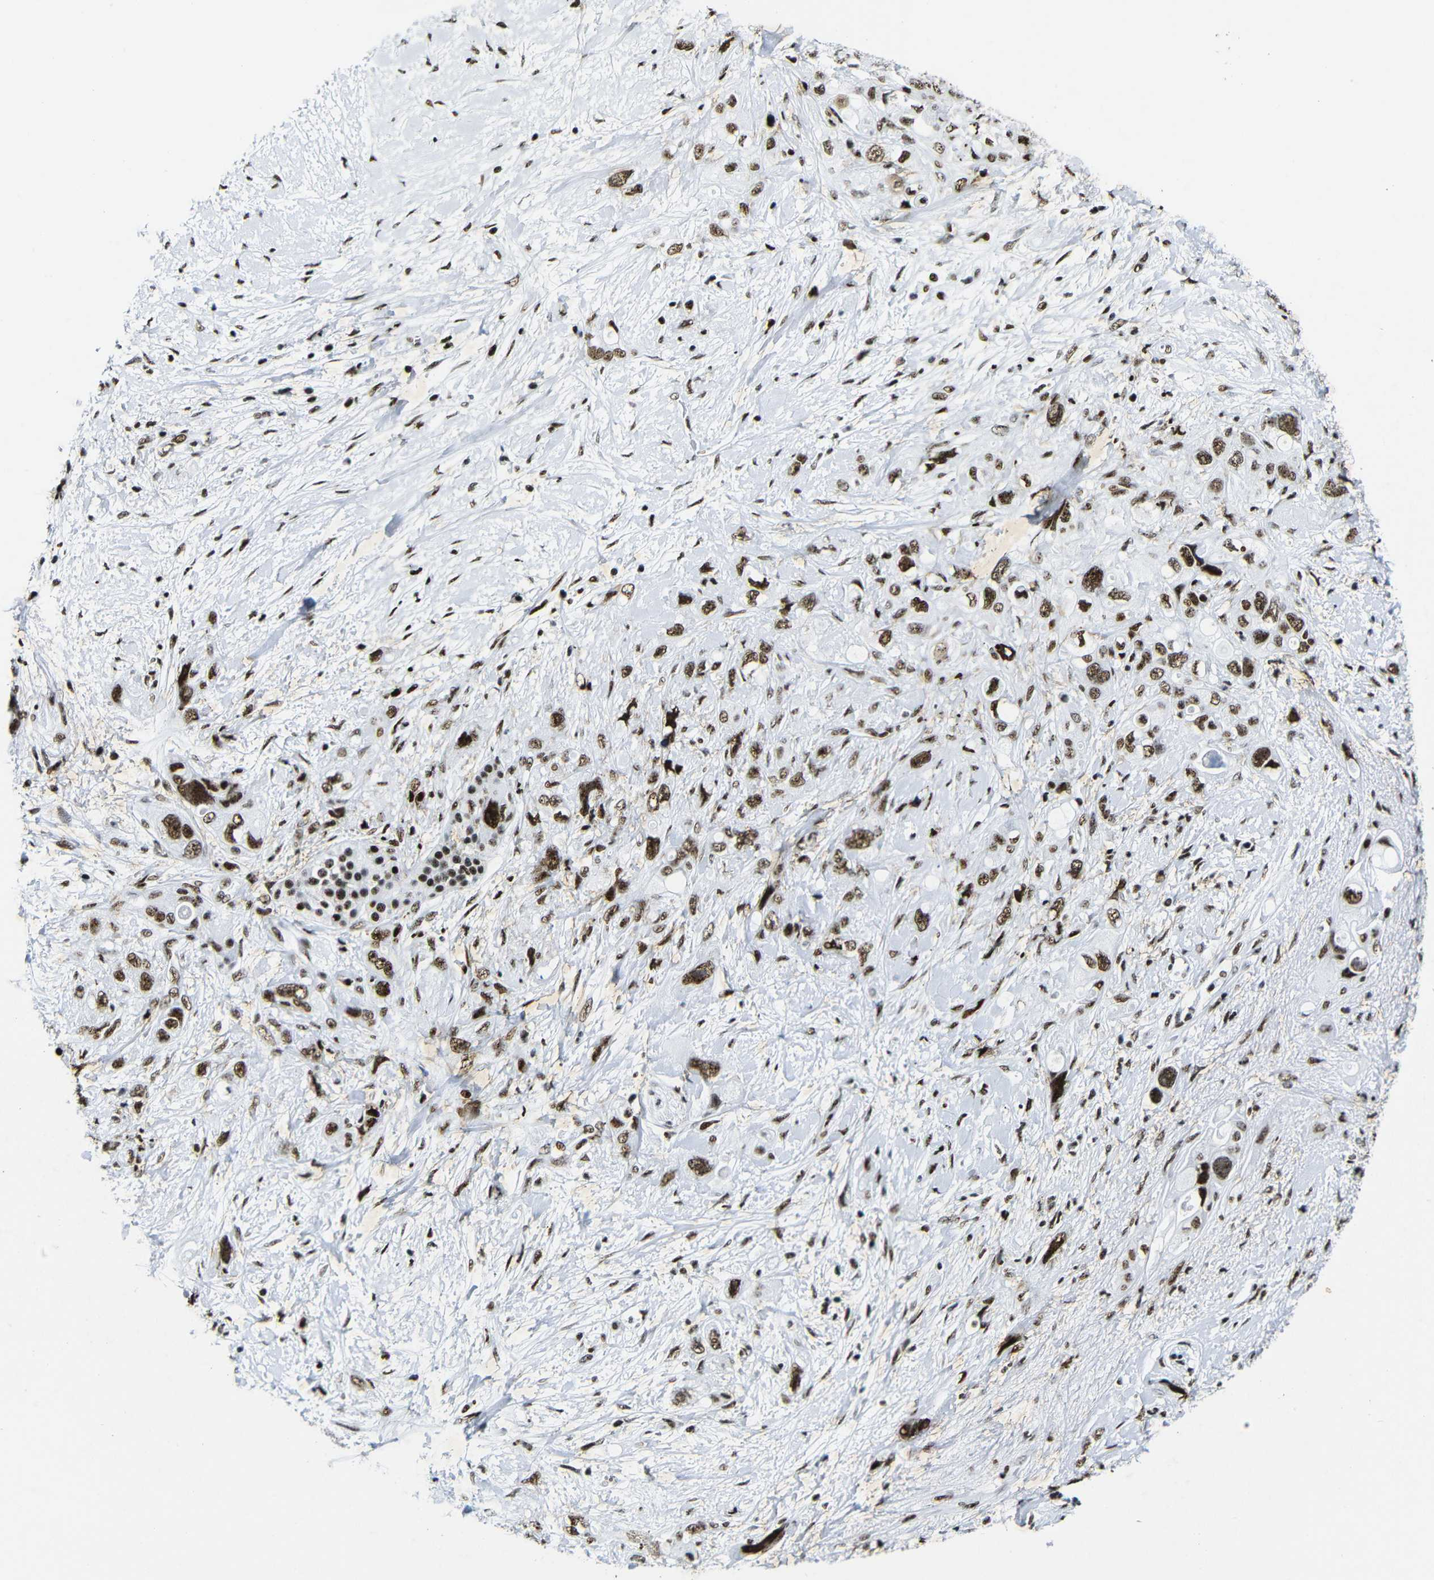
{"staining": {"intensity": "strong", "quantity": ">75%", "location": "nuclear"}, "tissue": "pancreatic cancer", "cell_type": "Tumor cells", "image_type": "cancer", "snomed": [{"axis": "morphology", "description": "Adenocarcinoma, NOS"}, {"axis": "topography", "description": "Pancreas"}], "caption": "Adenocarcinoma (pancreatic) was stained to show a protein in brown. There is high levels of strong nuclear expression in about >75% of tumor cells. (Brightfield microscopy of DAB IHC at high magnification).", "gene": "SRSF1", "patient": {"sex": "female", "age": 56}}